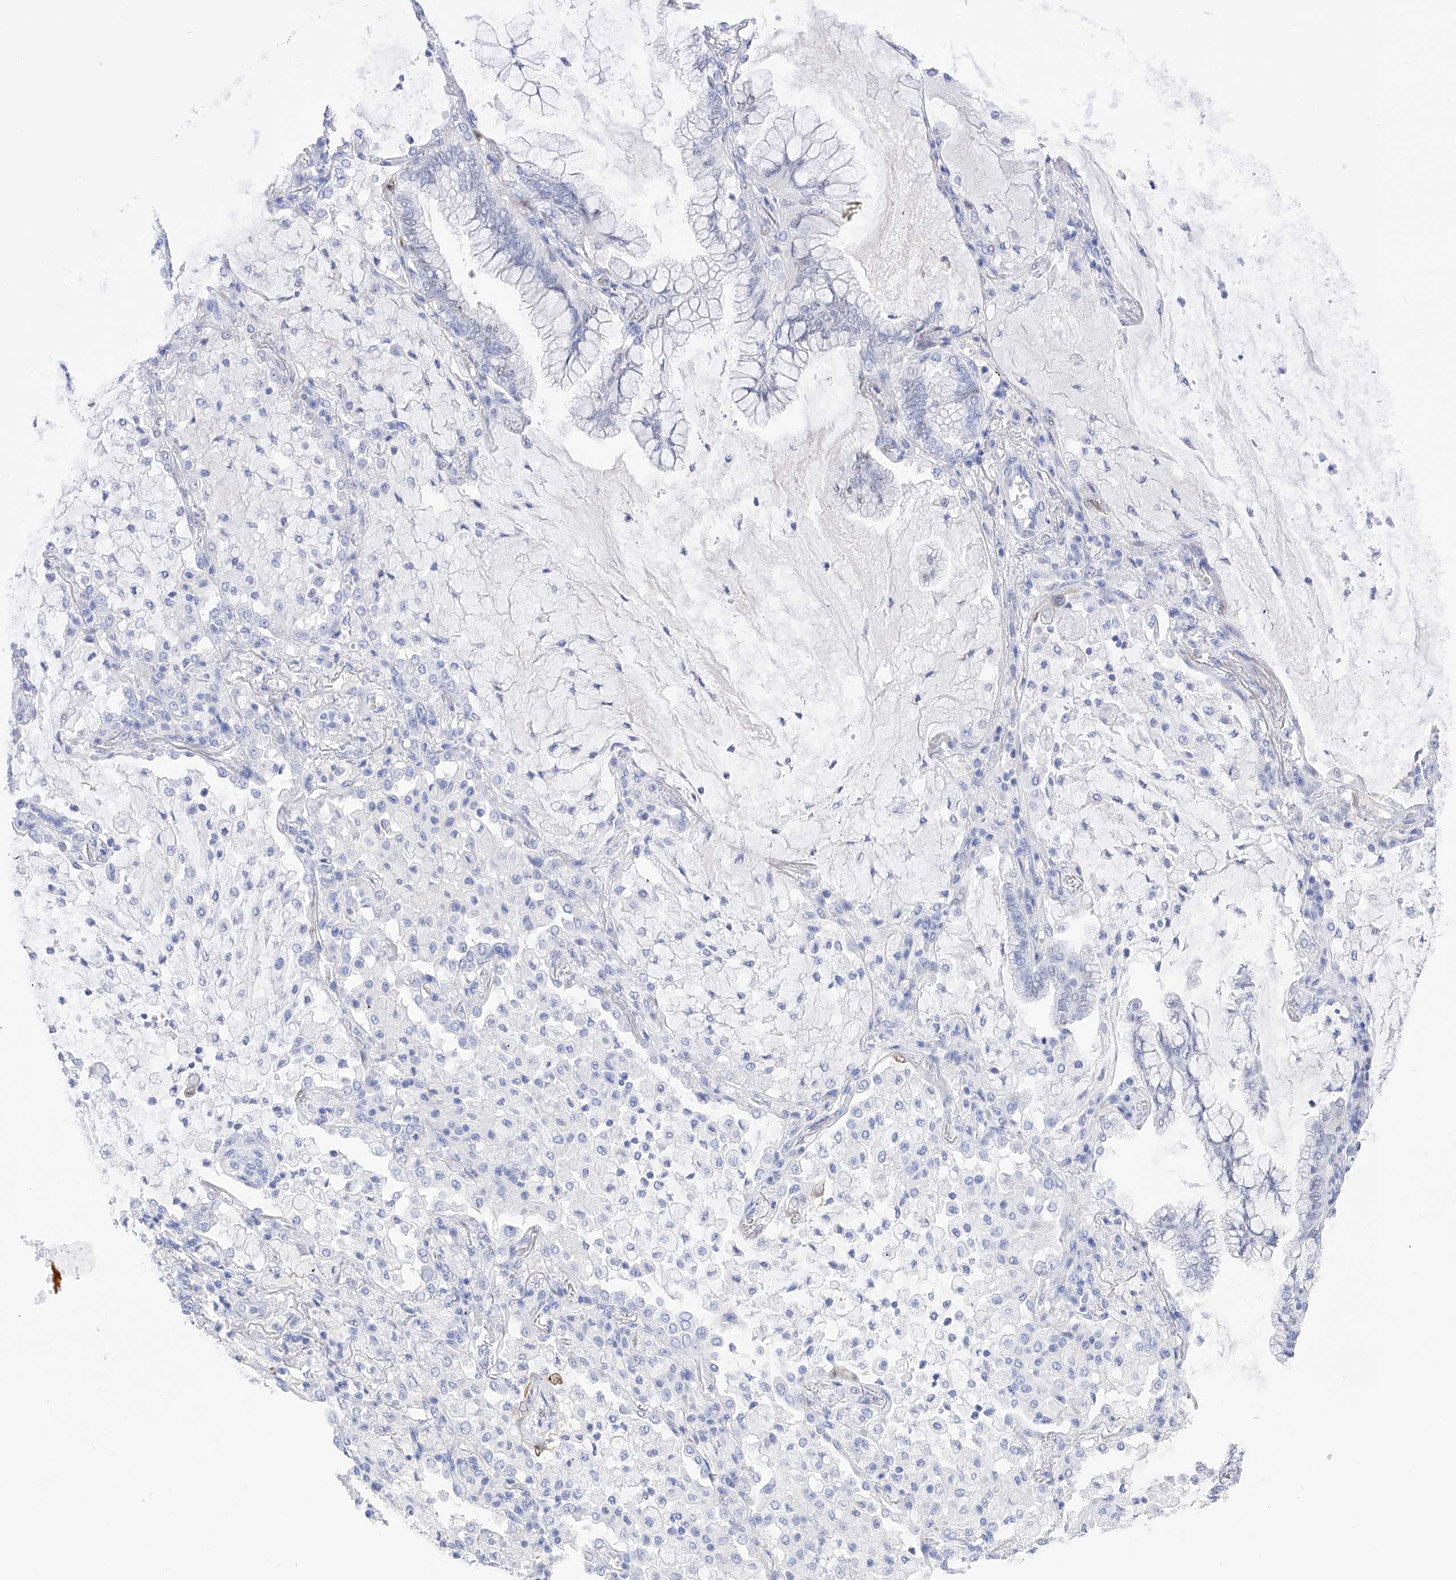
{"staining": {"intensity": "negative", "quantity": "none", "location": "none"}, "tissue": "lung cancer", "cell_type": "Tumor cells", "image_type": "cancer", "snomed": [{"axis": "morphology", "description": "Adenocarcinoma, NOS"}, {"axis": "topography", "description": "Lung"}], "caption": "IHC image of human adenocarcinoma (lung) stained for a protein (brown), which displays no expression in tumor cells.", "gene": "TRPC7", "patient": {"sex": "female", "age": 70}}